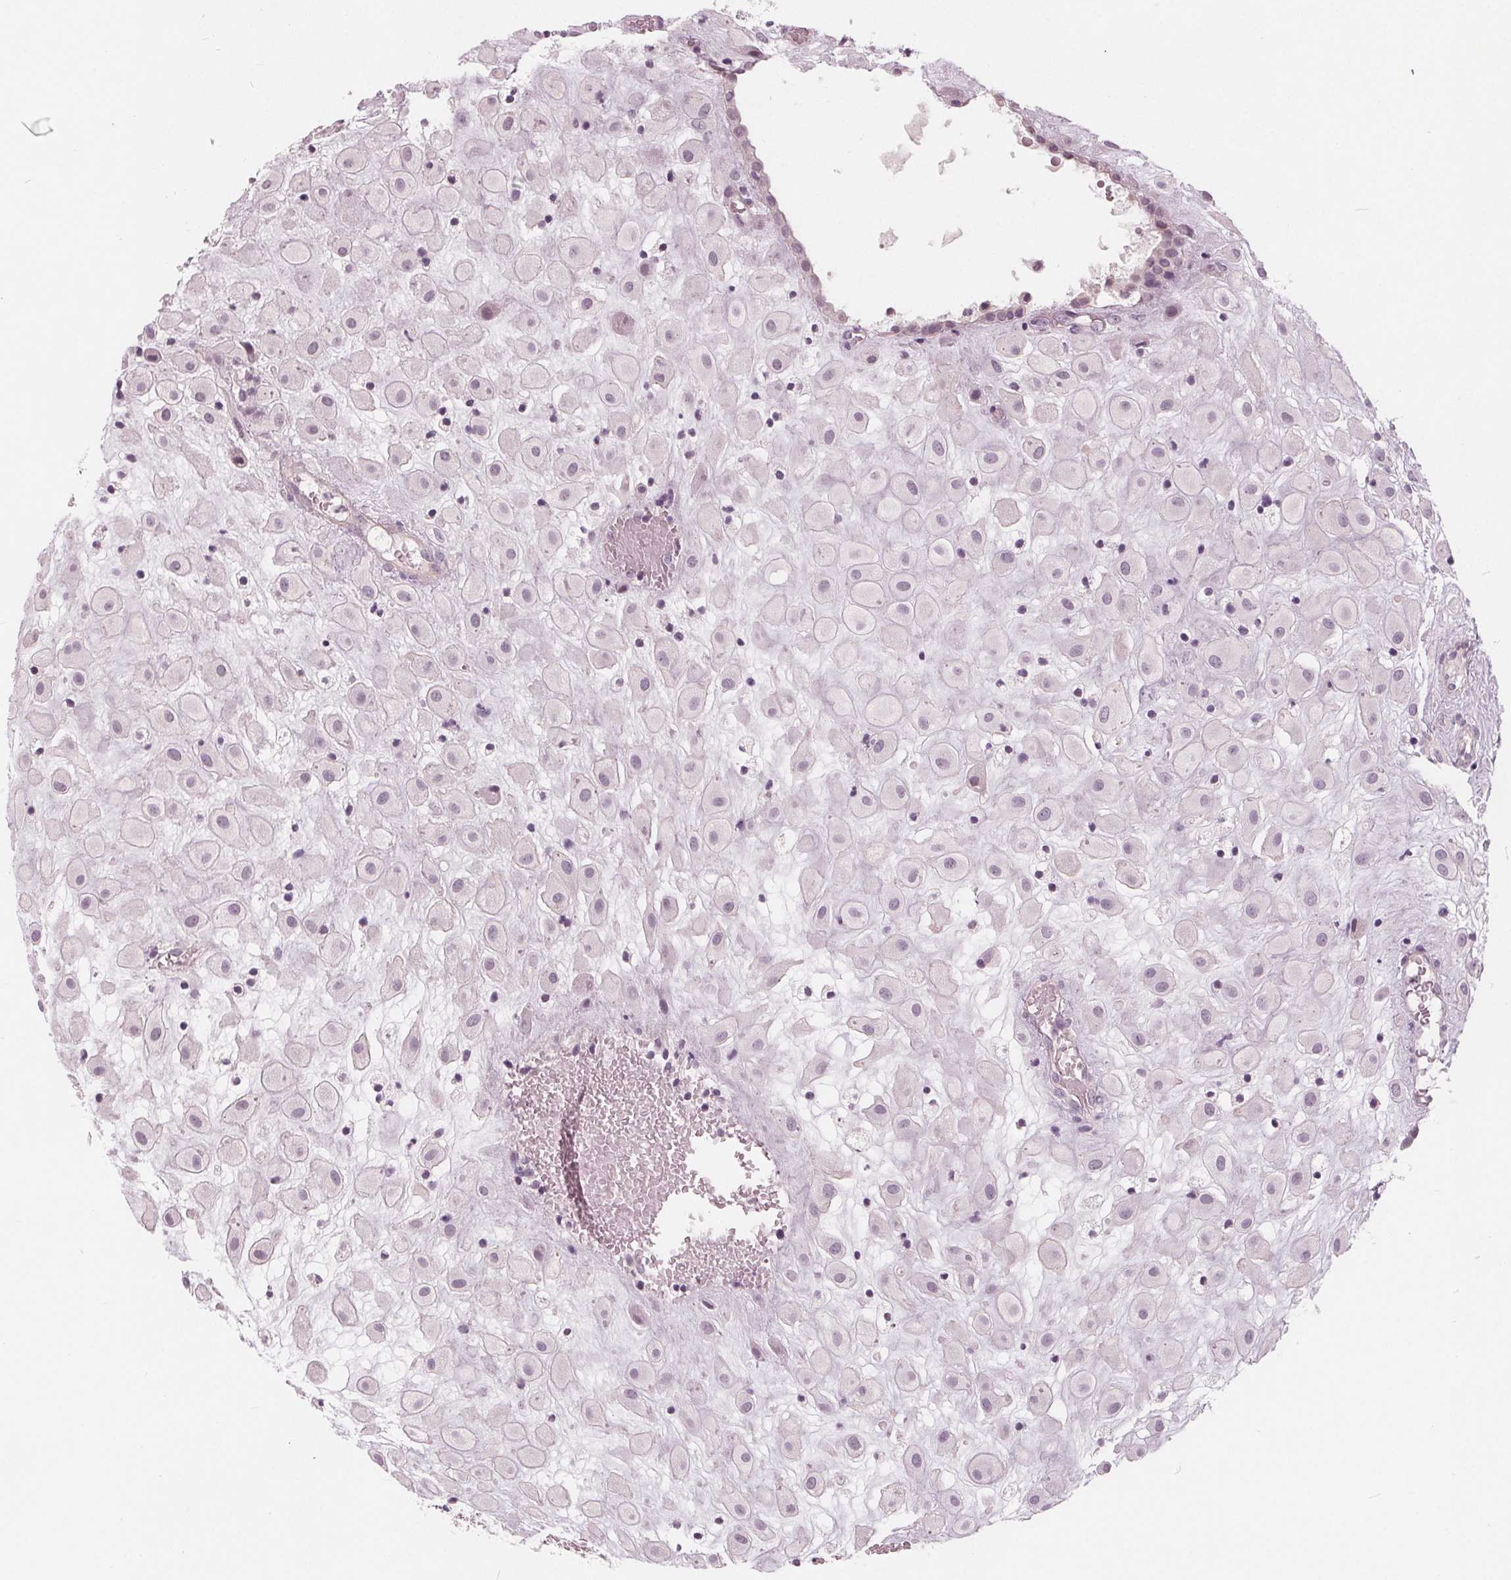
{"staining": {"intensity": "negative", "quantity": "none", "location": "none"}, "tissue": "placenta", "cell_type": "Decidual cells", "image_type": "normal", "snomed": [{"axis": "morphology", "description": "Normal tissue, NOS"}, {"axis": "topography", "description": "Placenta"}], "caption": "Image shows no protein positivity in decidual cells of unremarkable placenta.", "gene": "SAT2", "patient": {"sex": "female", "age": 24}}